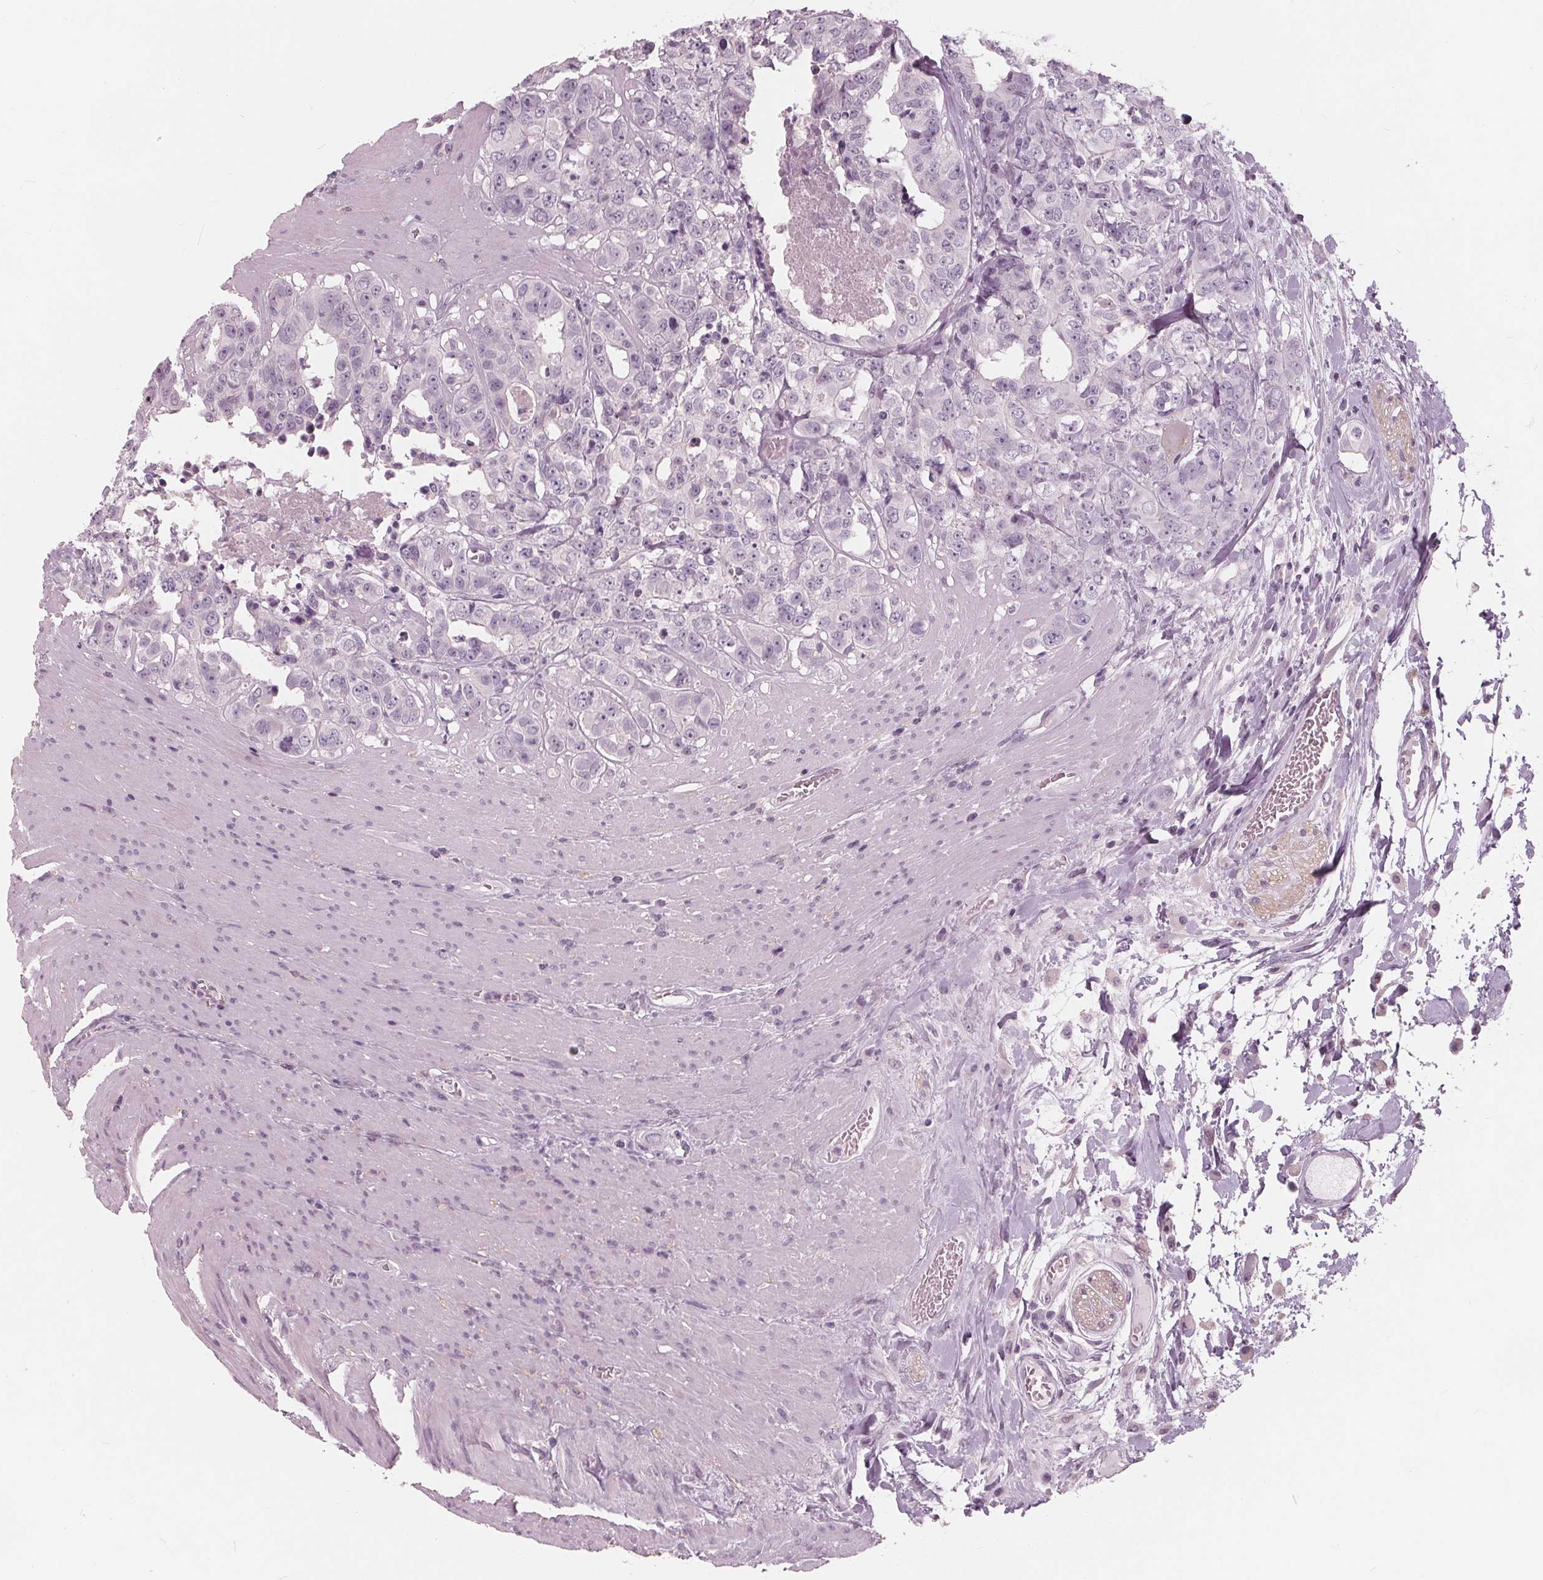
{"staining": {"intensity": "negative", "quantity": "none", "location": "none"}, "tissue": "colorectal cancer", "cell_type": "Tumor cells", "image_type": "cancer", "snomed": [{"axis": "morphology", "description": "Adenocarcinoma, NOS"}, {"axis": "topography", "description": "Rectum"}], "caption": "IHC of colorectal adenocarcinoma demonstrates no positivity in tumor cells. (DAB immunohistochemistry (IHC) visualized using brightfield microscopy, high magnification).", "gene": "SAT2", "patient": {"sex": "female", "age": 62}}